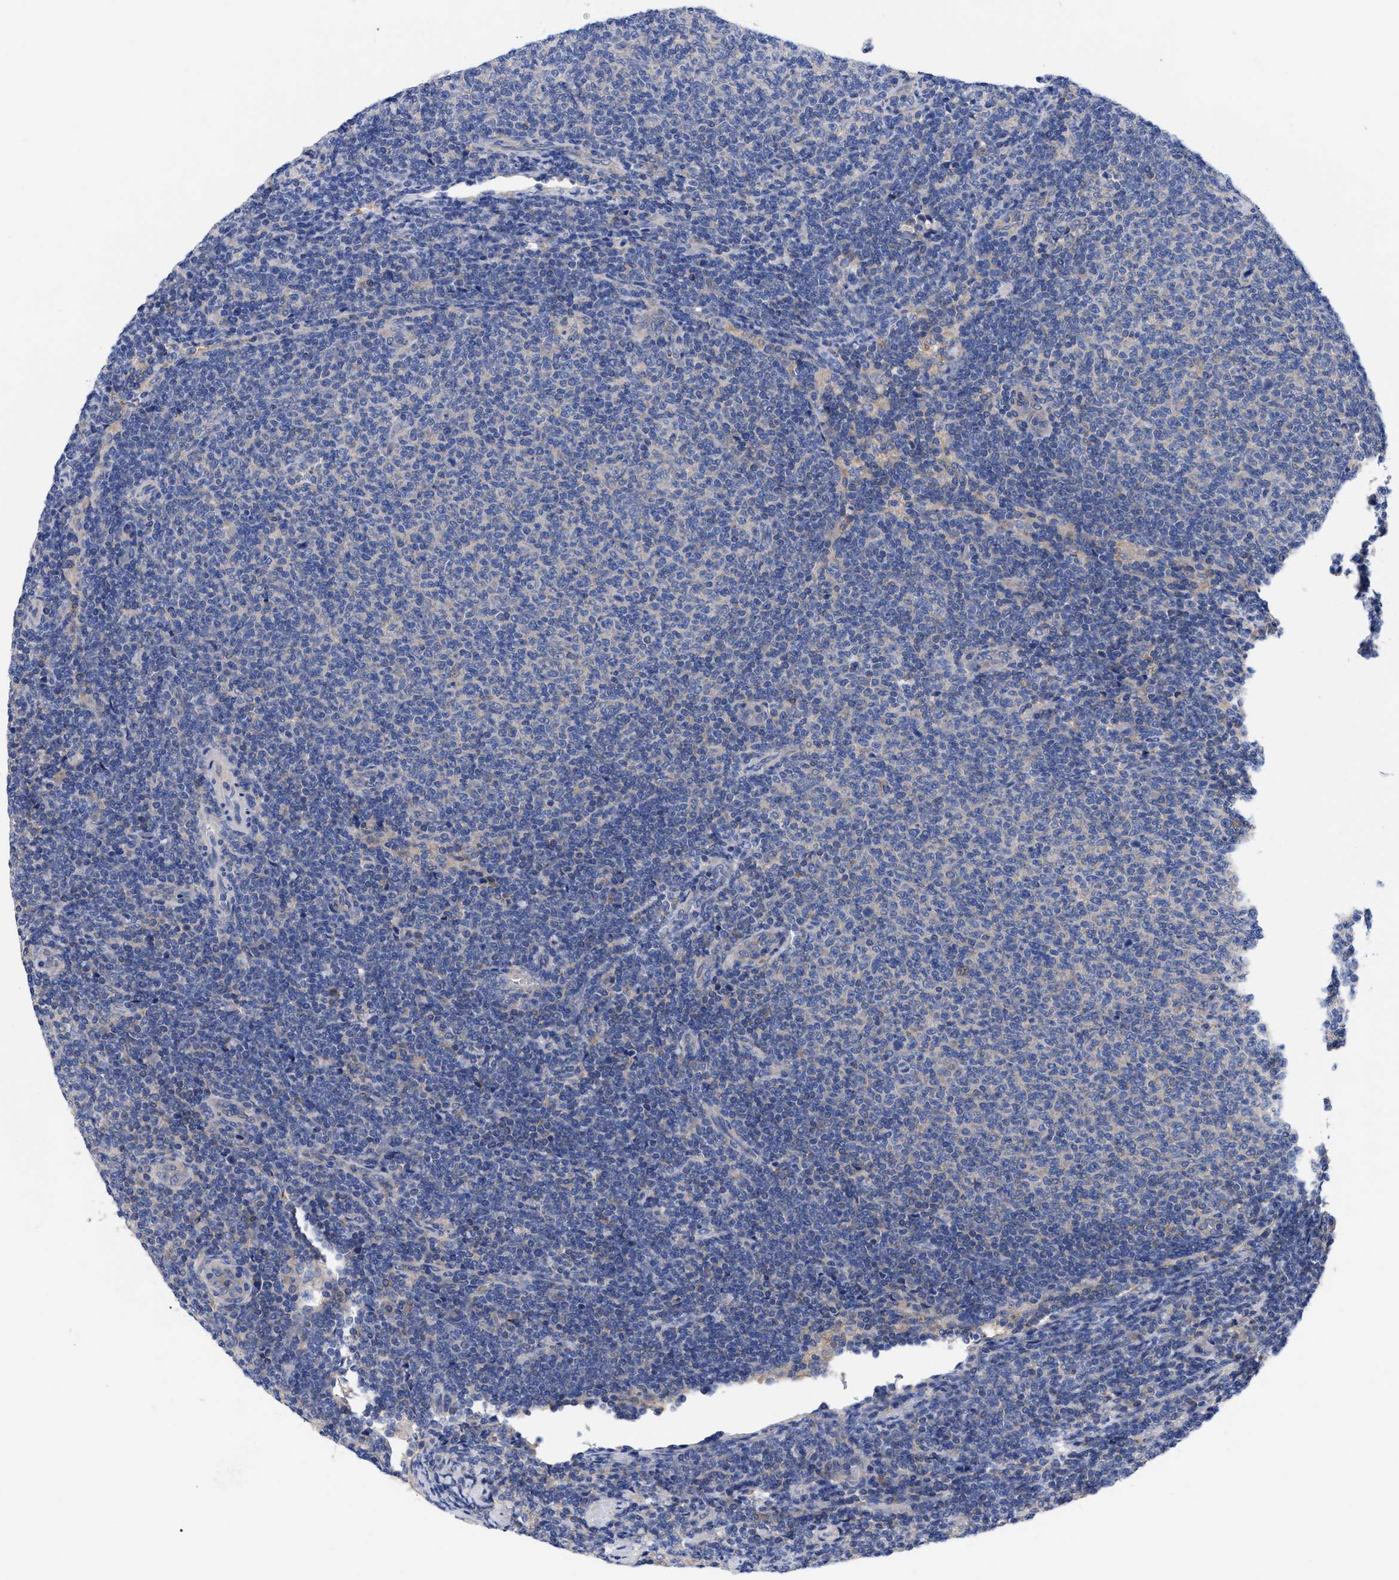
{"staining": {"intensity": "negative", "quantity": "none", "location": "none"}, "tissue": "lymphoma", "cell_type": "Tumor cells", "image_type": "cancer", "snomed": [{"axis": "morphology", "description": "Malignant lymphoma, non-Hodgkin's type, Low grade"}, {"axis": "topography", "description": "Lymph node"}], "caption": "DAB (3,3'-diaminobenzidine) immunohistochemical staining of human malignant lymphoma, non-Hodgkin's type (low-grade) reveals no significant expression in tumor cells. Nuclei are stained in blue.", "gene": "RBKS", "patient": {"sex": "male", "age": 66}}